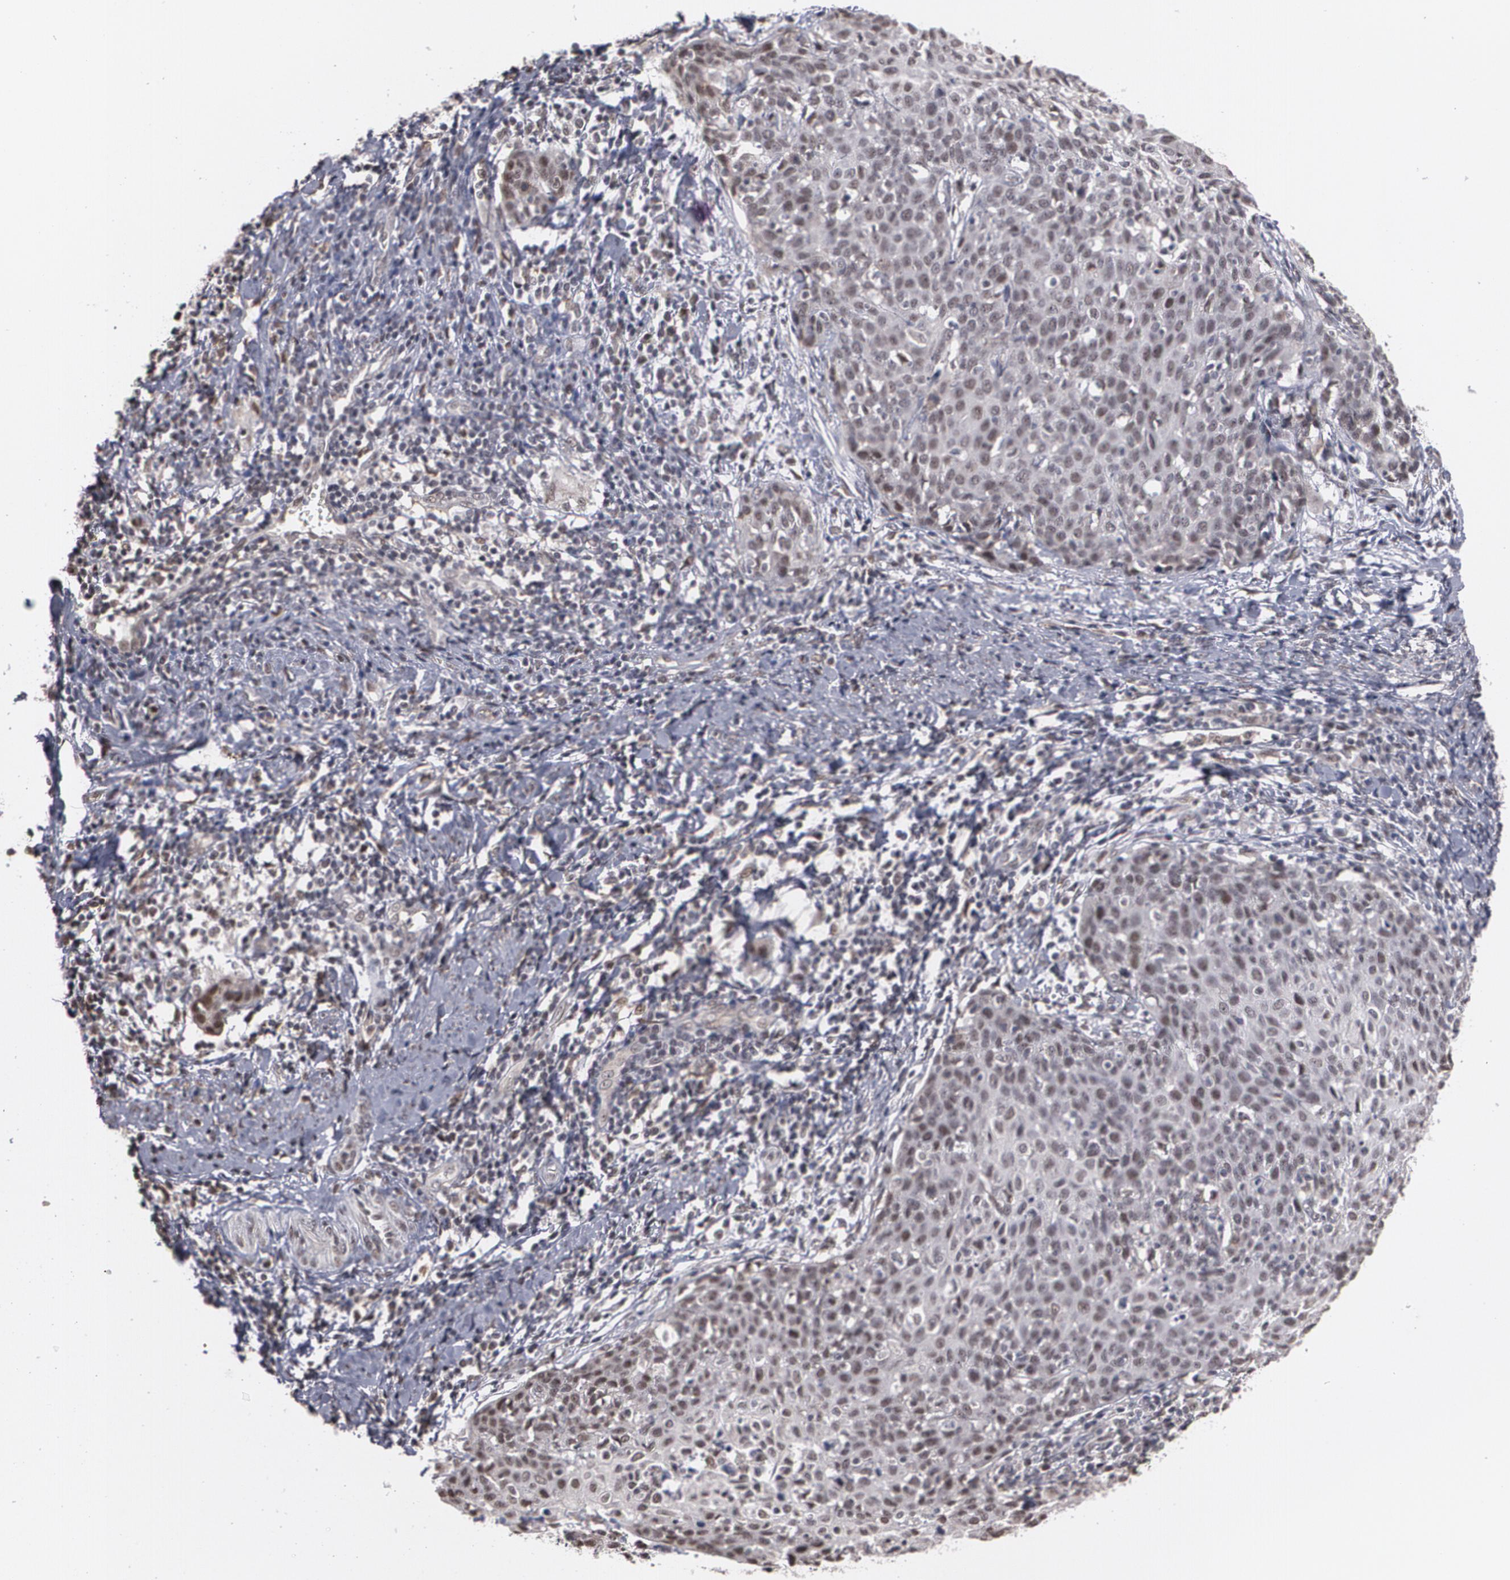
{"staining": {"intensity": "moderate", "quantity": ">75%", "location": "nuclear"}, "tissue": "cervical cancer", "cell_type": "Tumor cells", "image_type": "cancer", "snomed": [{"axis": "morphology", "description": "Squamous cell carcinoma, NOS"}, {"axis": "topography", "description": "Cervix"}], "caption": "Human cervical cancer (squamous cell carcinoma) stained for a protein (brown) demonstrates moderate nuclear positive staining in approximately >75% of tumor cells.", "gene": "ZNF75A", "patient": {"sex": "female", "age": 38}}